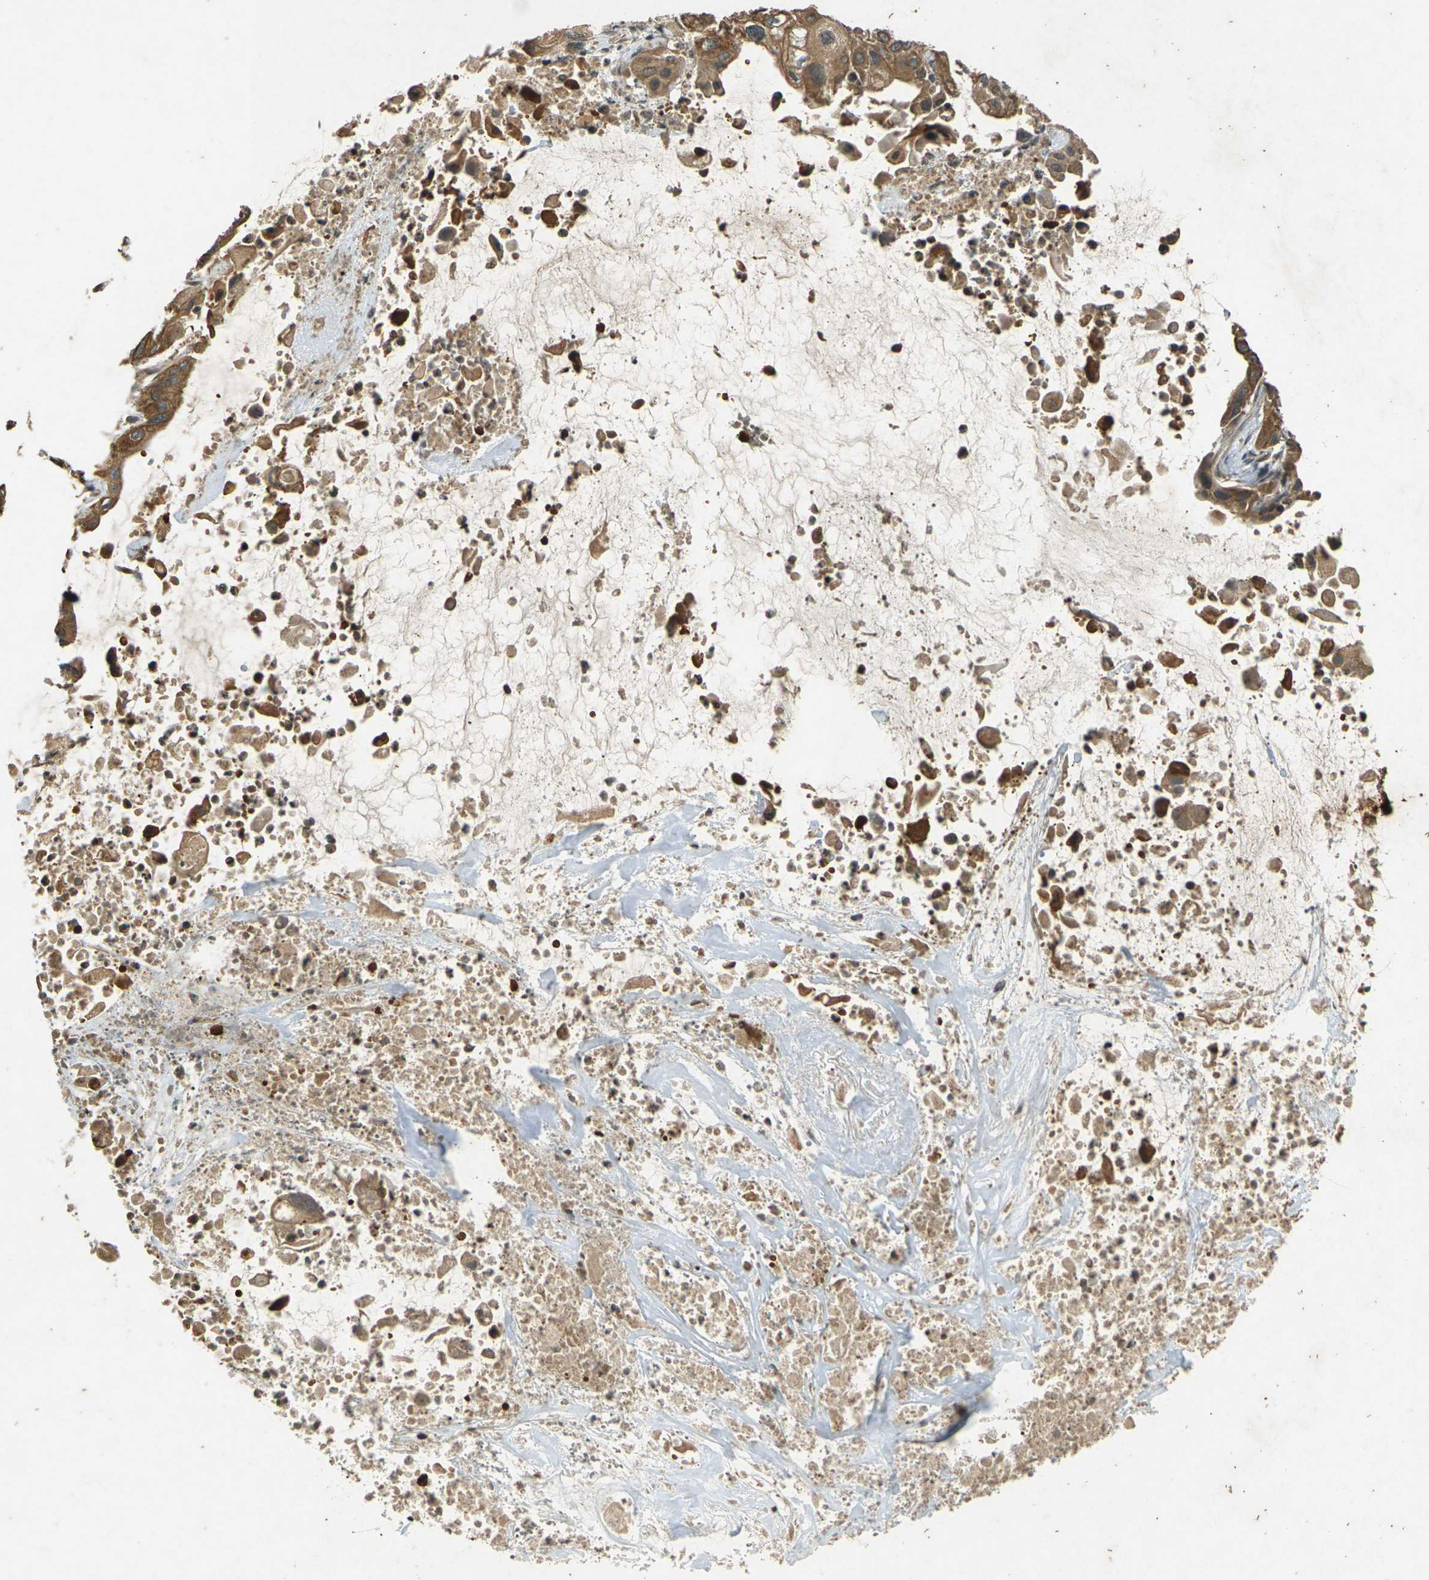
{"staining": {"intensity": "moderate", "quantity": ">75%", "location": "cytoplasmic/membranous"}, "tissue": "pancreatic cancer", "cell_type": "Tumor cells", "image_type": "cancer", "snomed": [{"axis": "morphology", "description": "Adenocarcinoma, NOS"}, {"axis": "topography", "description": "Pancreas"}], "caption": "Immunohistochemistry micrograph of human adenocarcinoma (pancreatic) stained for a protein (brown), which exhibits medium levels of moderate cytoplasmic/membranous positivity in about >75% of tumor cells.", "gene": "TAP1", "patient": {"sex": "male", "age": 73}}